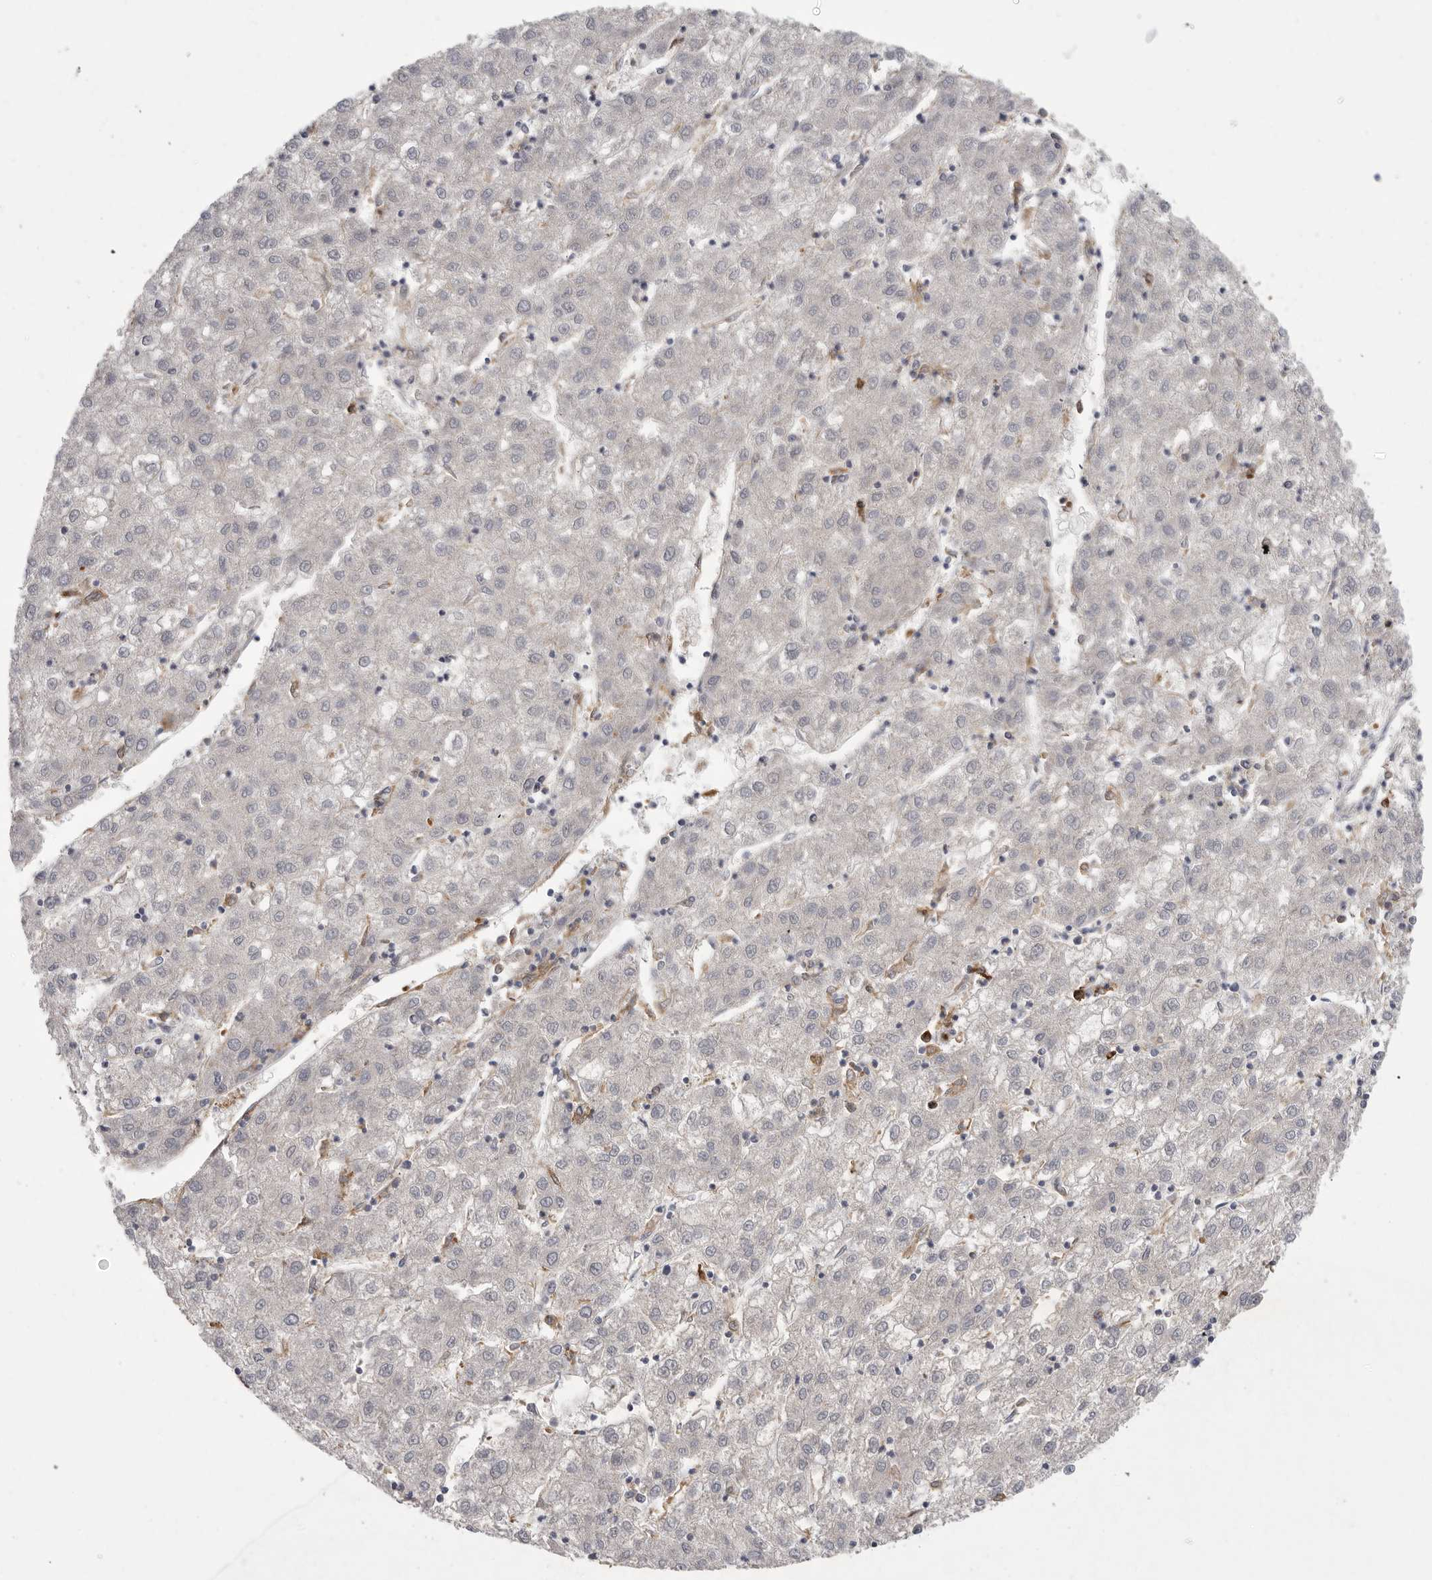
{"staining": {"intensity": "negative", "quantity": "none", "location": "none"}, "tissue": "liver cancer", "cell_type": "Tumor cells", "image_type": "cancer", "snomed": [{"axis": "morphology", "description": "Carcinoma, Hepatocellular, NOS"}, {"axis": "topography", "description": "Liver"}], "caption": "Immunohistochemical staining of human liver cancer (hepatocellular carcinoma) exhibits no significant staining in tumor cells.", "gene": "SIGLEC10", "patient": {"sex": "male", "age": 72}}